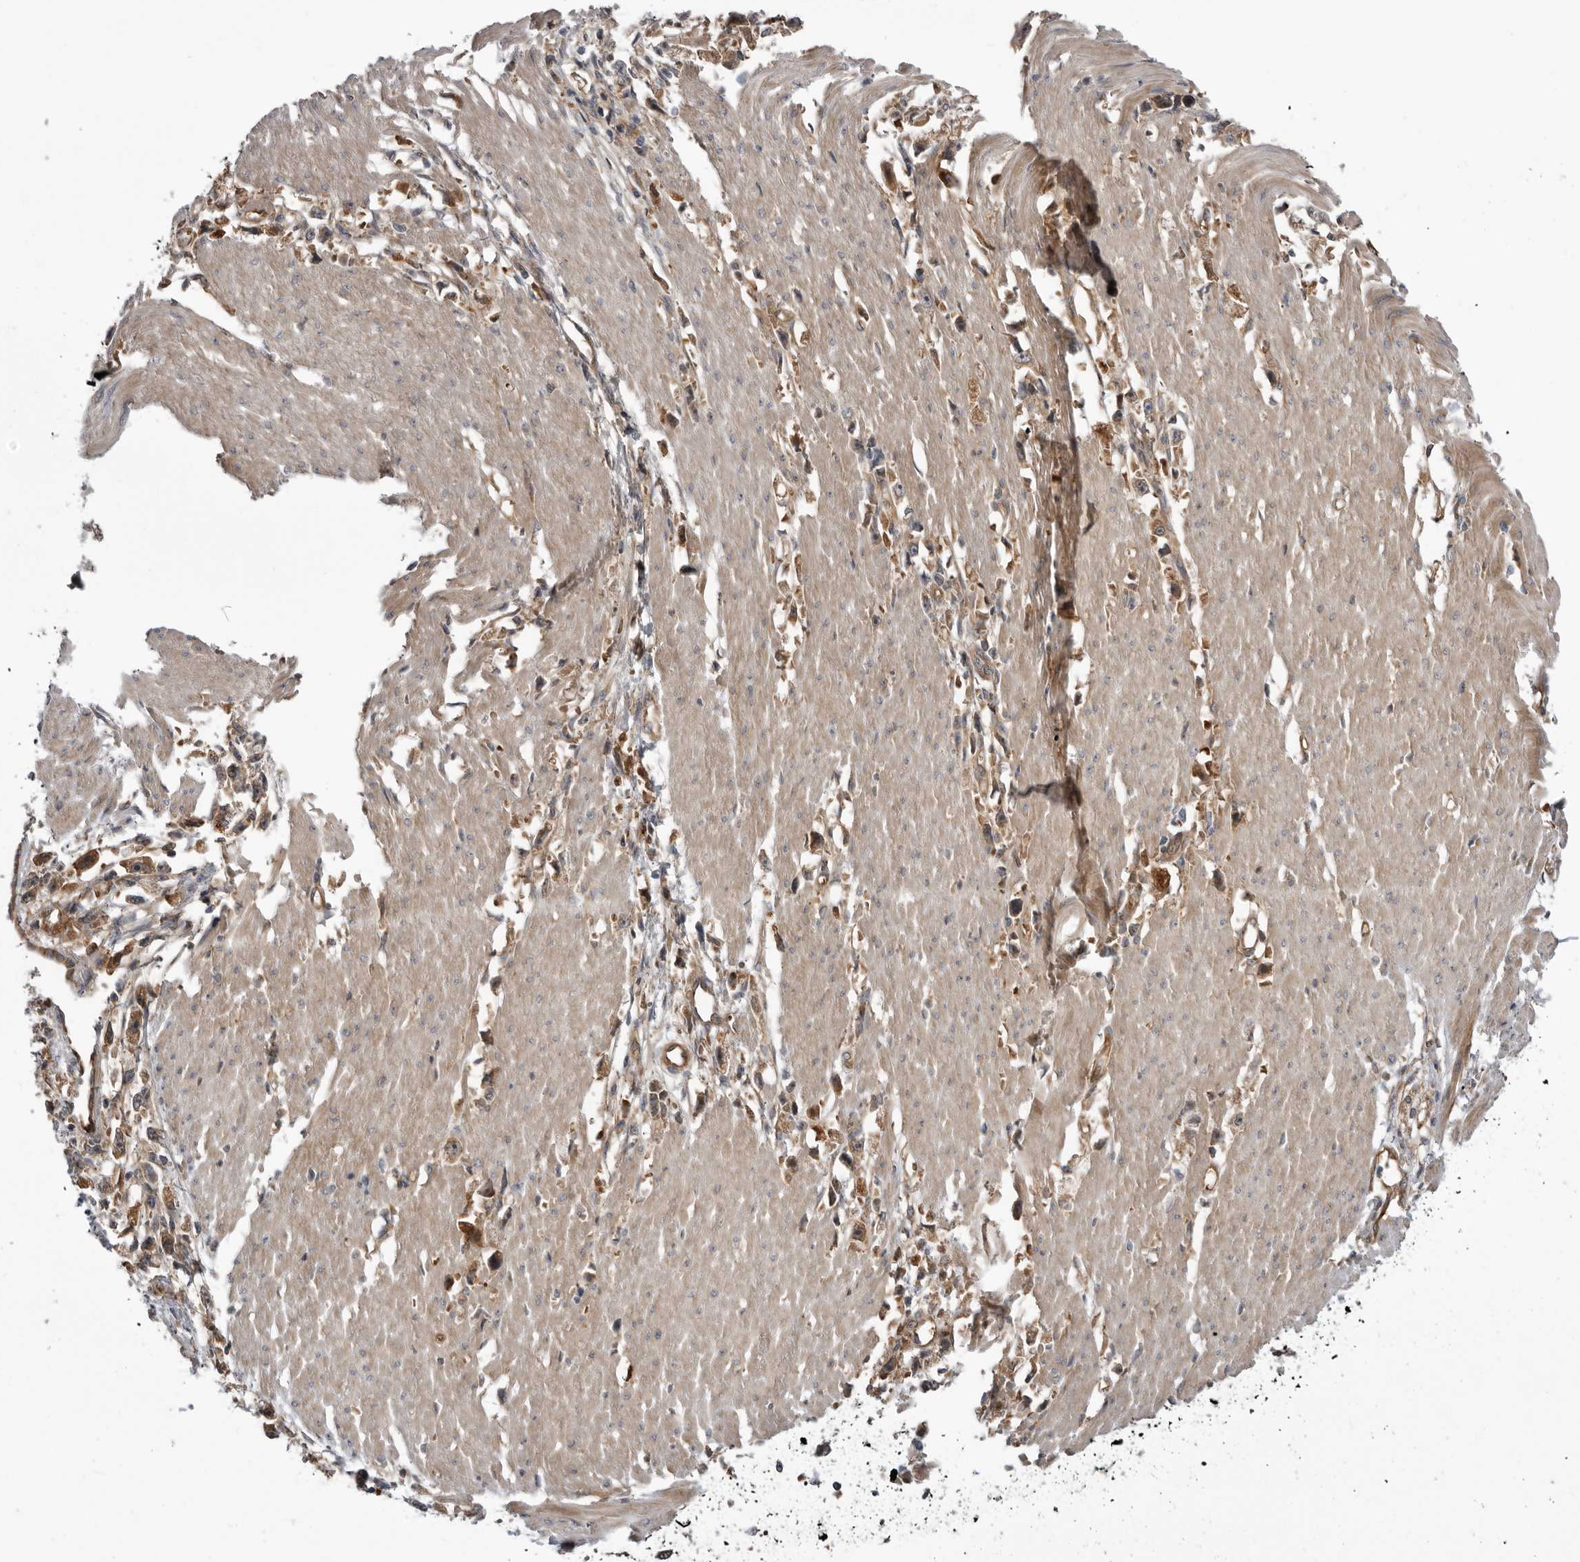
{"staining": {"intensity": "moderate", "quantity": ">75%", "location": "cytoplasmic/membranous"}, "tissue": "stomach cancer", "cell_type": "Tumor cells", "image_type": "cancer", "snomed": [{"axis": "morphology", "description": "Adenocarcinoma, NOS"}, {"axis": "topography", "description": "Stomach"}], "caption": "DAB (3,3'-diaminobenzidine) immunohistochemical staining of human stomach cancer demonstrates moderate cytoplasmic/membranous protein positivity in approximately >75% of tumor cells. (Stains: DAB in brown, nuclei in blue, Microscopy: brightfield microscopy at high magnification).", "gene": "RAB3GAP2", "patient": {"sex": "female", "age": 59}}